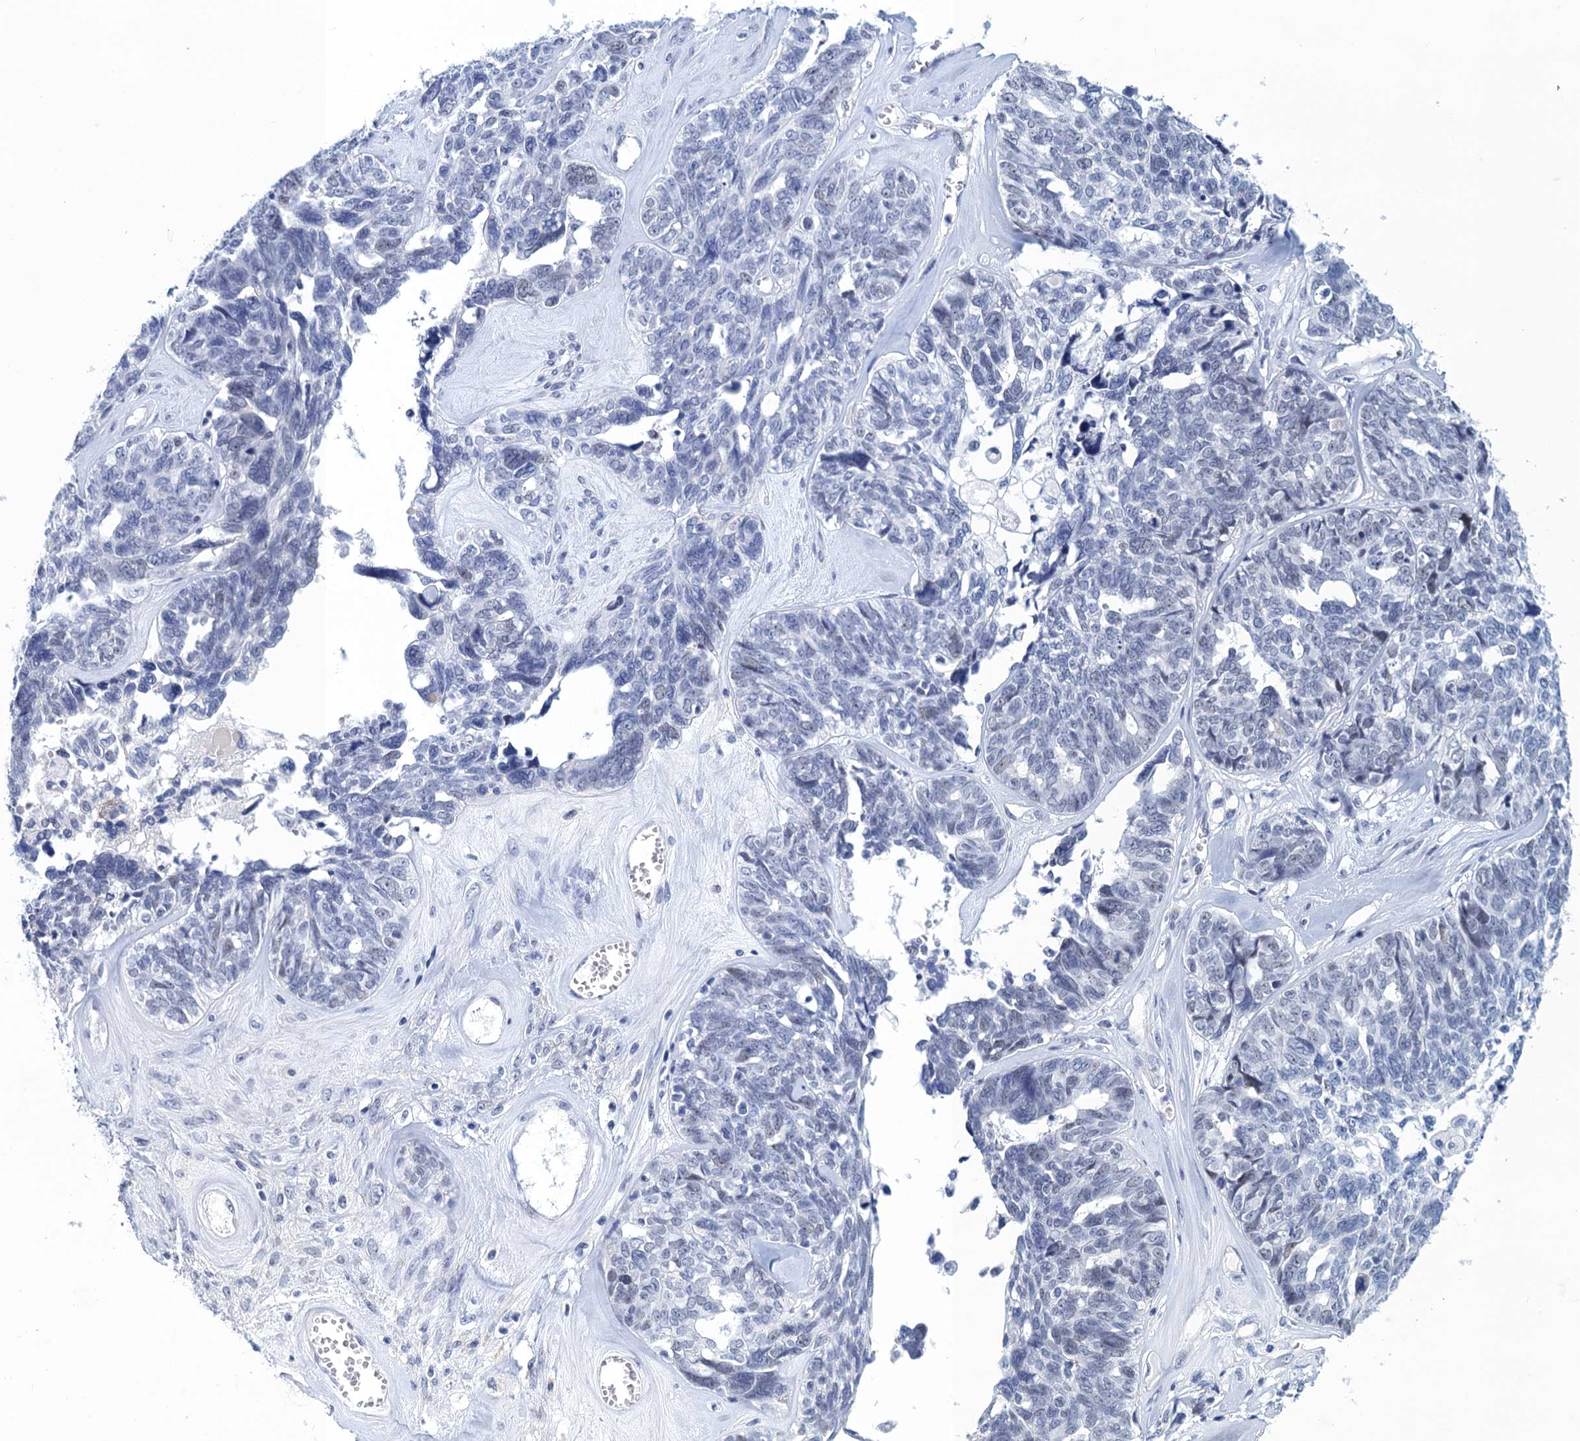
{"staining": {"intensity": "negative", "quantity": "none", "location": "none"}, "tissue": "ovarian cancer", "cell_type": "Tumor cells", "image_type": "cancer", "snomed": [{"axis": "morphology", "description": "Cystadenocarcinoma, serous, NOS"}, {"axis": "topography", "description": "Ovary"}], "caption": "The photomicrograph shows no significant expression in tumor cells of serous cystadenocarcinoma (ovarian).", "gene": "GINS3", "patient": {"sex": "female", "age": 79}}